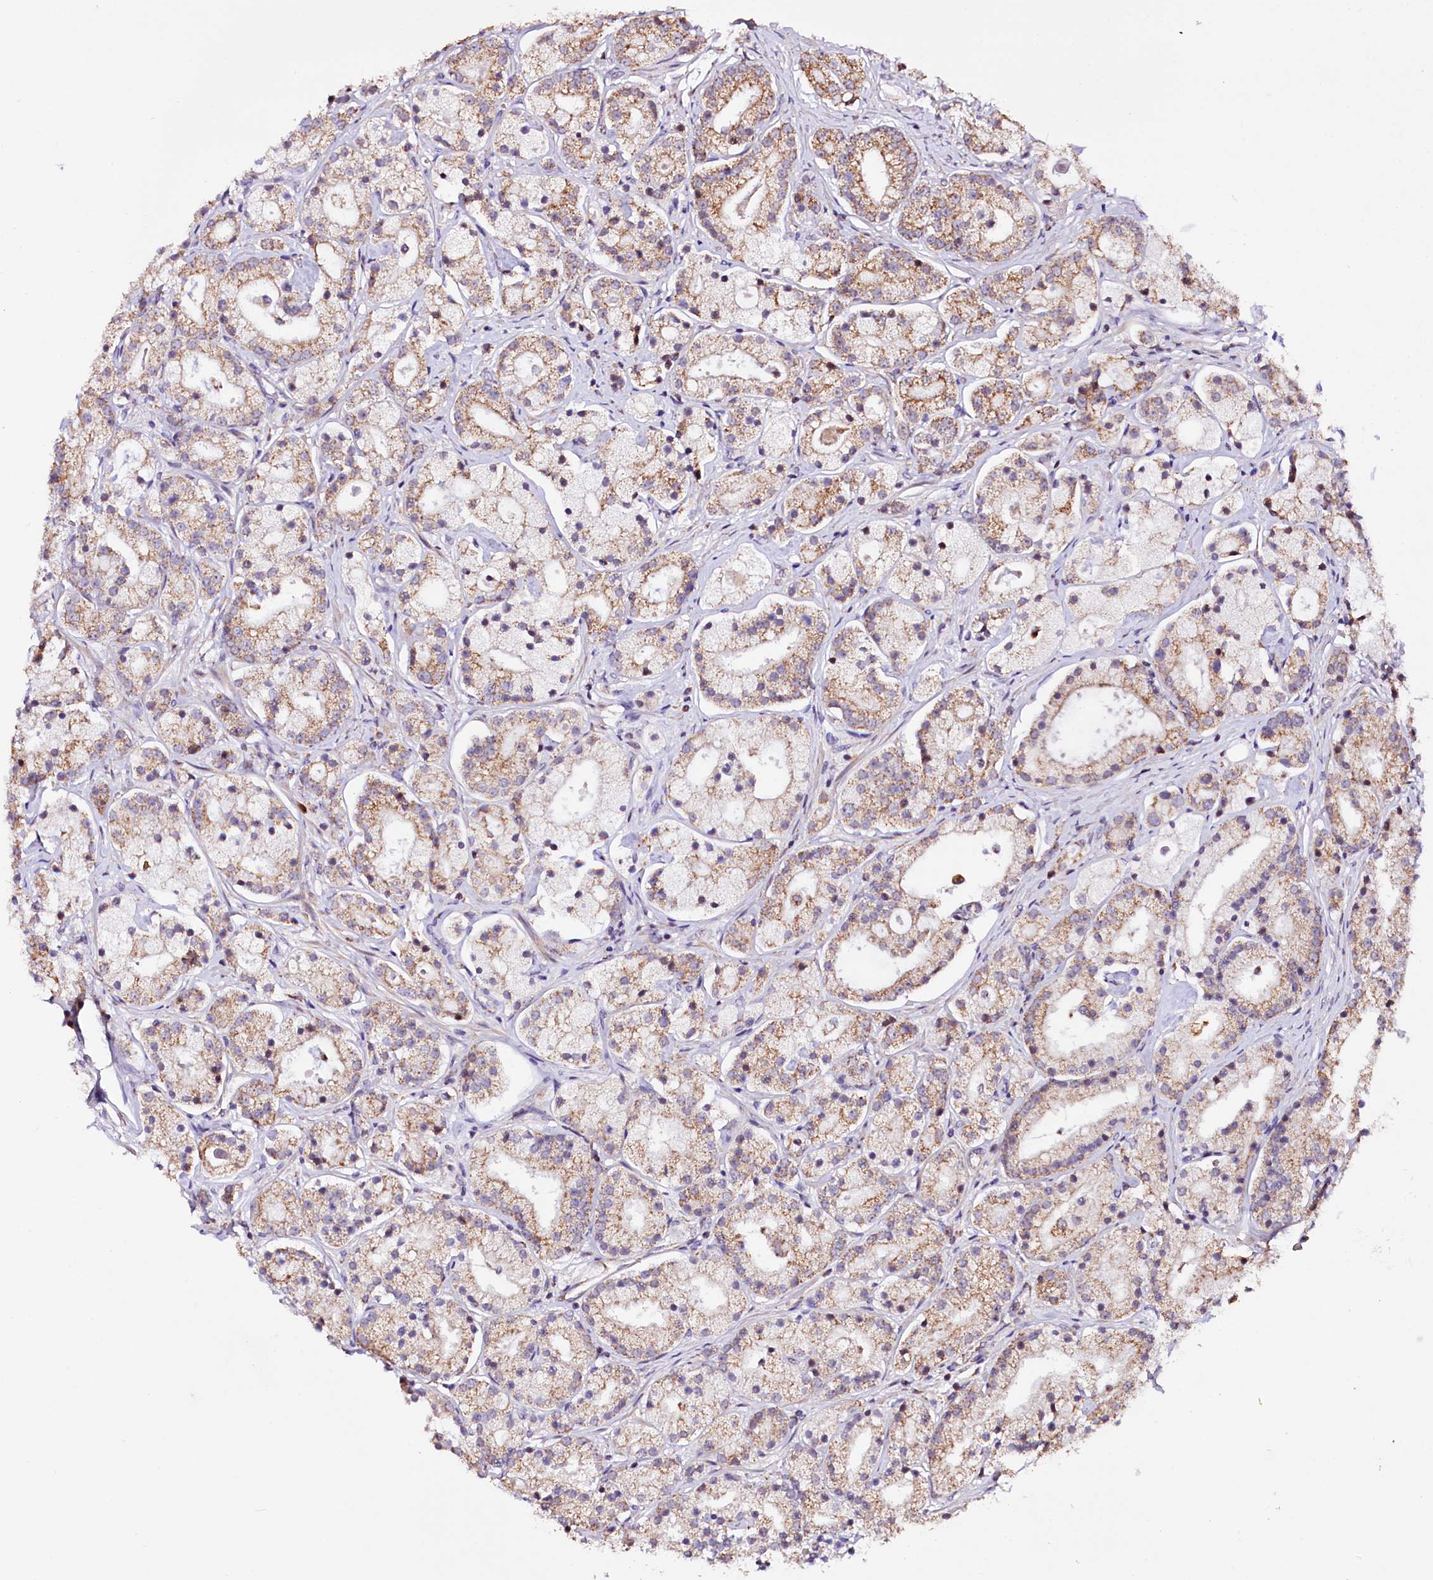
{"staining": {"intensity": "moderate", "quantity": "25%-75%", "location": "cytoplasmic/membranous"}, "tissue": "prostate cancer", "cell_type": "Tumor cells", "image_type": "cancer", "snomed": [{"axis": "morphology", "description": "Adenocarcinoma, High grade"}, {"axis": "topography", "description": "Prostate"}], "caption": "Moderate cytoplasmic/membranous staining is identified in approximately 25%-75% of tumor cells in prostate cancer. (DAB IHC, brown staining for protein, blue staining for nuclei).", "gene": "ST7", "patient": {"sex": "male", "age": 69}}